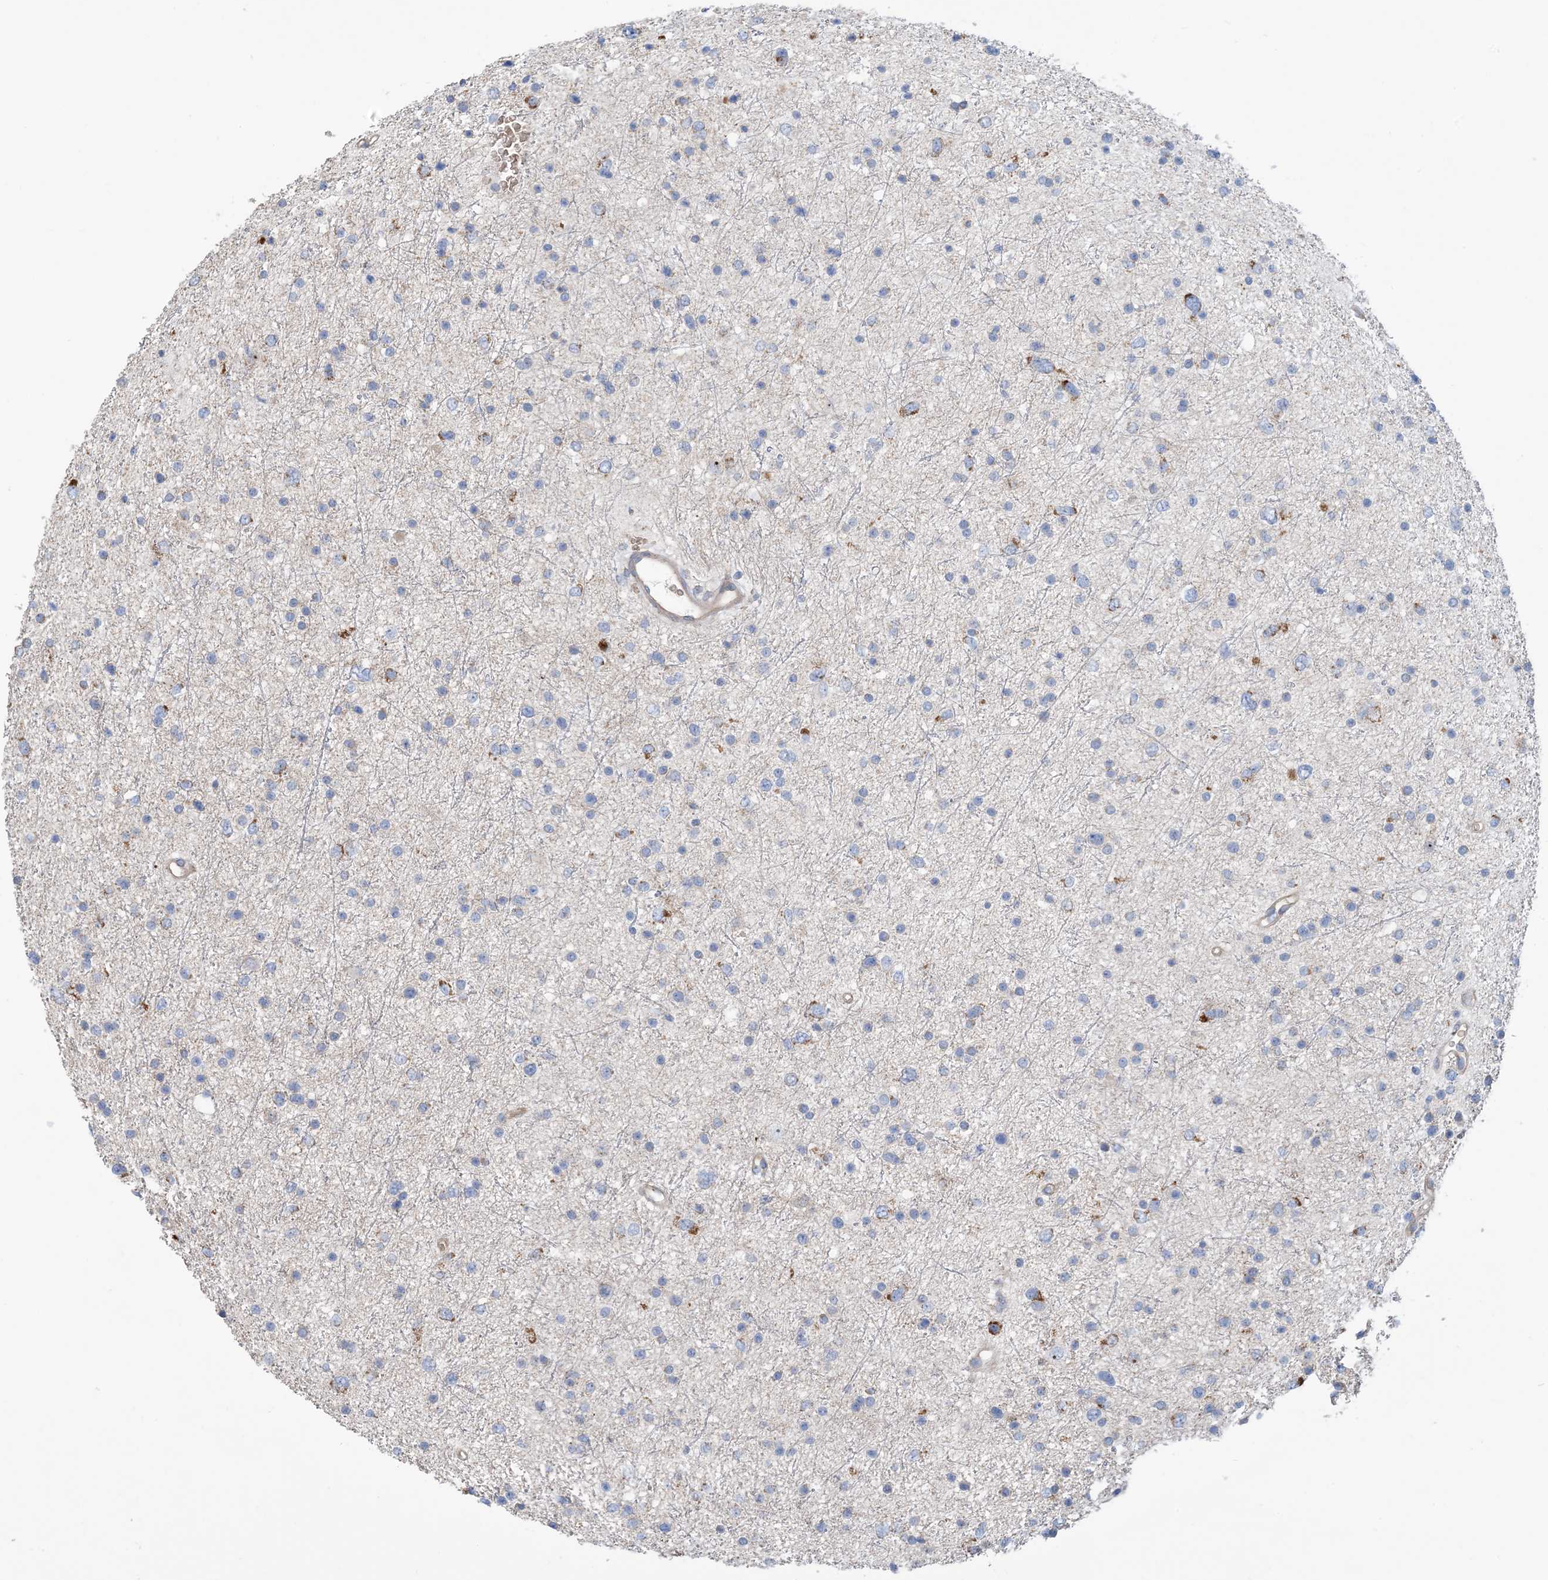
{"staining": {"intensity": "moderate", "quantity": "<25%", "location": "cytoplasmic/membranous"}, "tissue": "glioma", "cell_type": "Tumor cells", "image_type": "cancer", "snomed": [{"axis": "morphology", "description": "Glioma, malignant, Low grade"}, {"axis": "topography", "description": "Brain"}], "caption": "The photomicrograph displays a brown stain indicating the presence of a protein in the cytoplasmic/membranous of tumor cells in glioma.", "gene": "PHOSPHO2", "patient": {"sex": "female", "age": 37}}